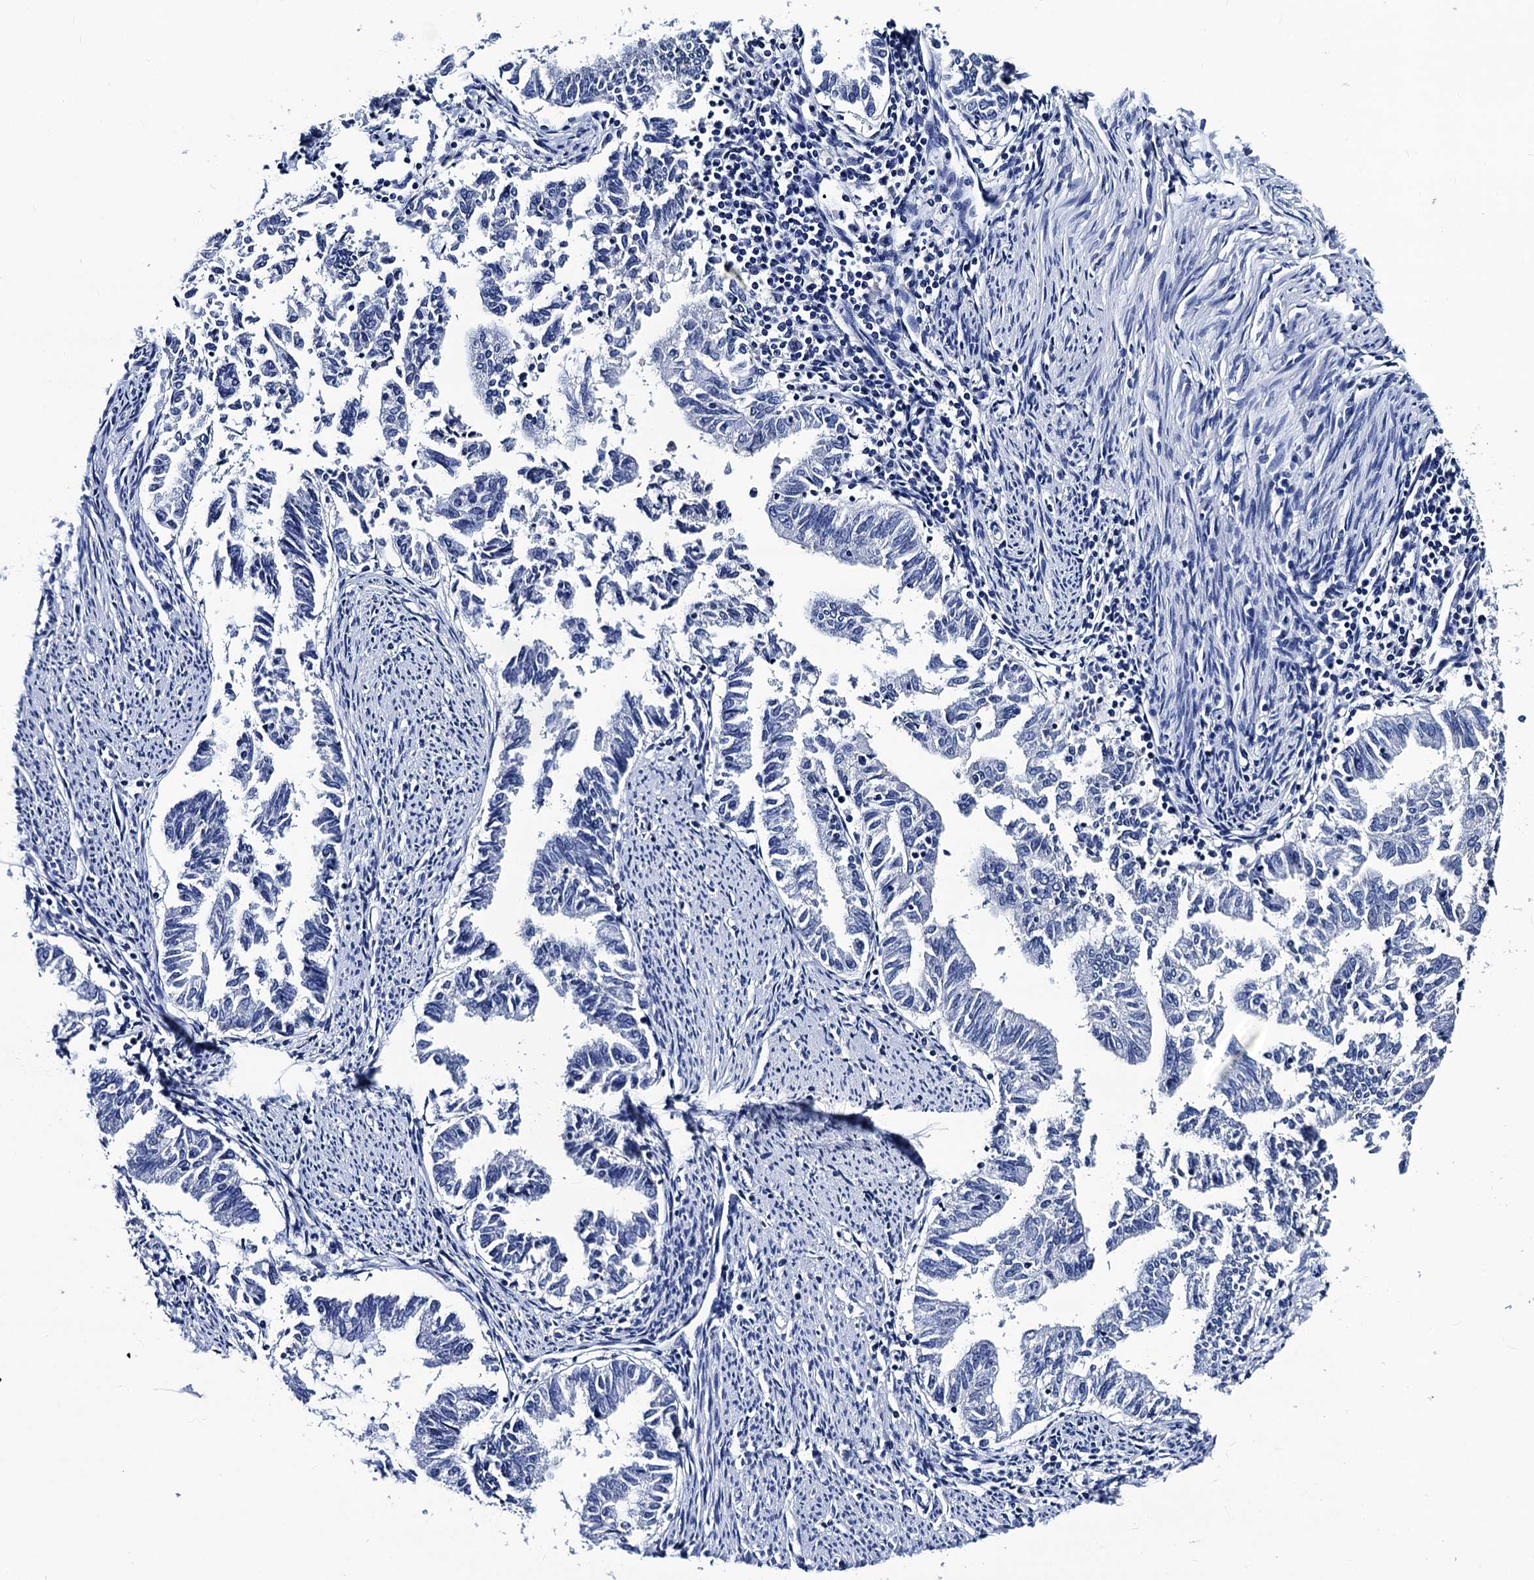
{"staining": {"intensity": "negative", "quantity": "none", "location": "none"}, "tissue": "endometrial cancer", "cell_type": "Tumor cells", "image_type": "cancer", "snomed": [{"axis": "morphology", "description": "Adenocarcinoma, NOS"}, {"axis": "topography", "description": "Endometrium"}], "caption": "DAB (3,3'-diaminobenzidine) immunohistochemical staining of human endometrial cancer (adenocarcinoma) exhibits no significant positivity in tumor cells.", "gene": "LRRC30", "patient": {"sex": "female", "age": 79}}